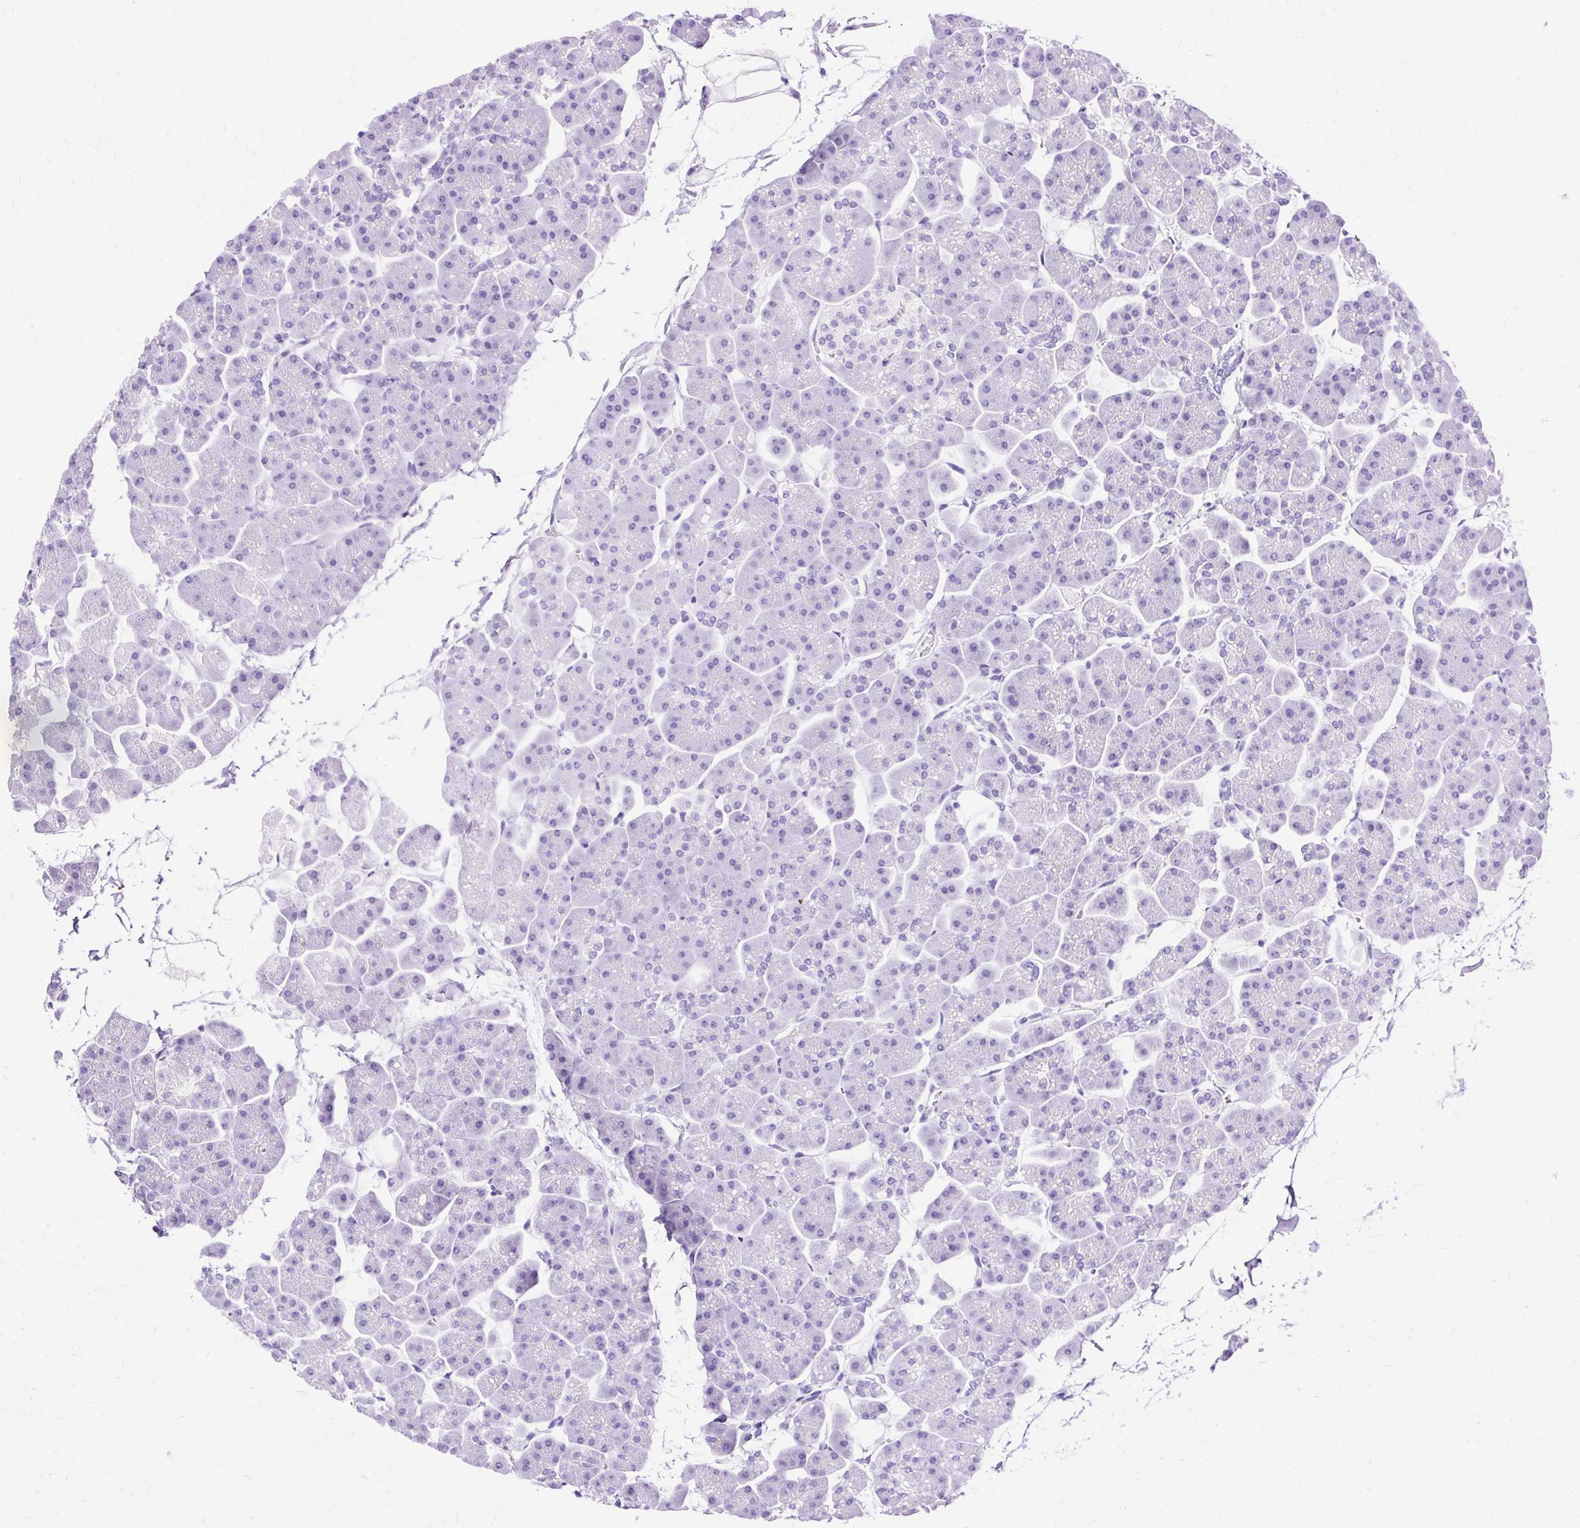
{"staining": {"intensity": "negative", "quantity": "none", "location": "none"}, "tissue": "pancreas", "cell_type": "Exocrine glandular cells", "image_type": "normal", "snomed": [{"axis": "morphology", "description": "Normal tissue, NOS"}, {"axis": "topography", "description": "Pancreas"}], "caption": "This is an immunohistochemistry (IHC) photomicrograph of benign pancreas. There is no expression in exocrine glandular cells.", "gene": "SLC8A2", "patient": {"sex": "male", "age": 35}}